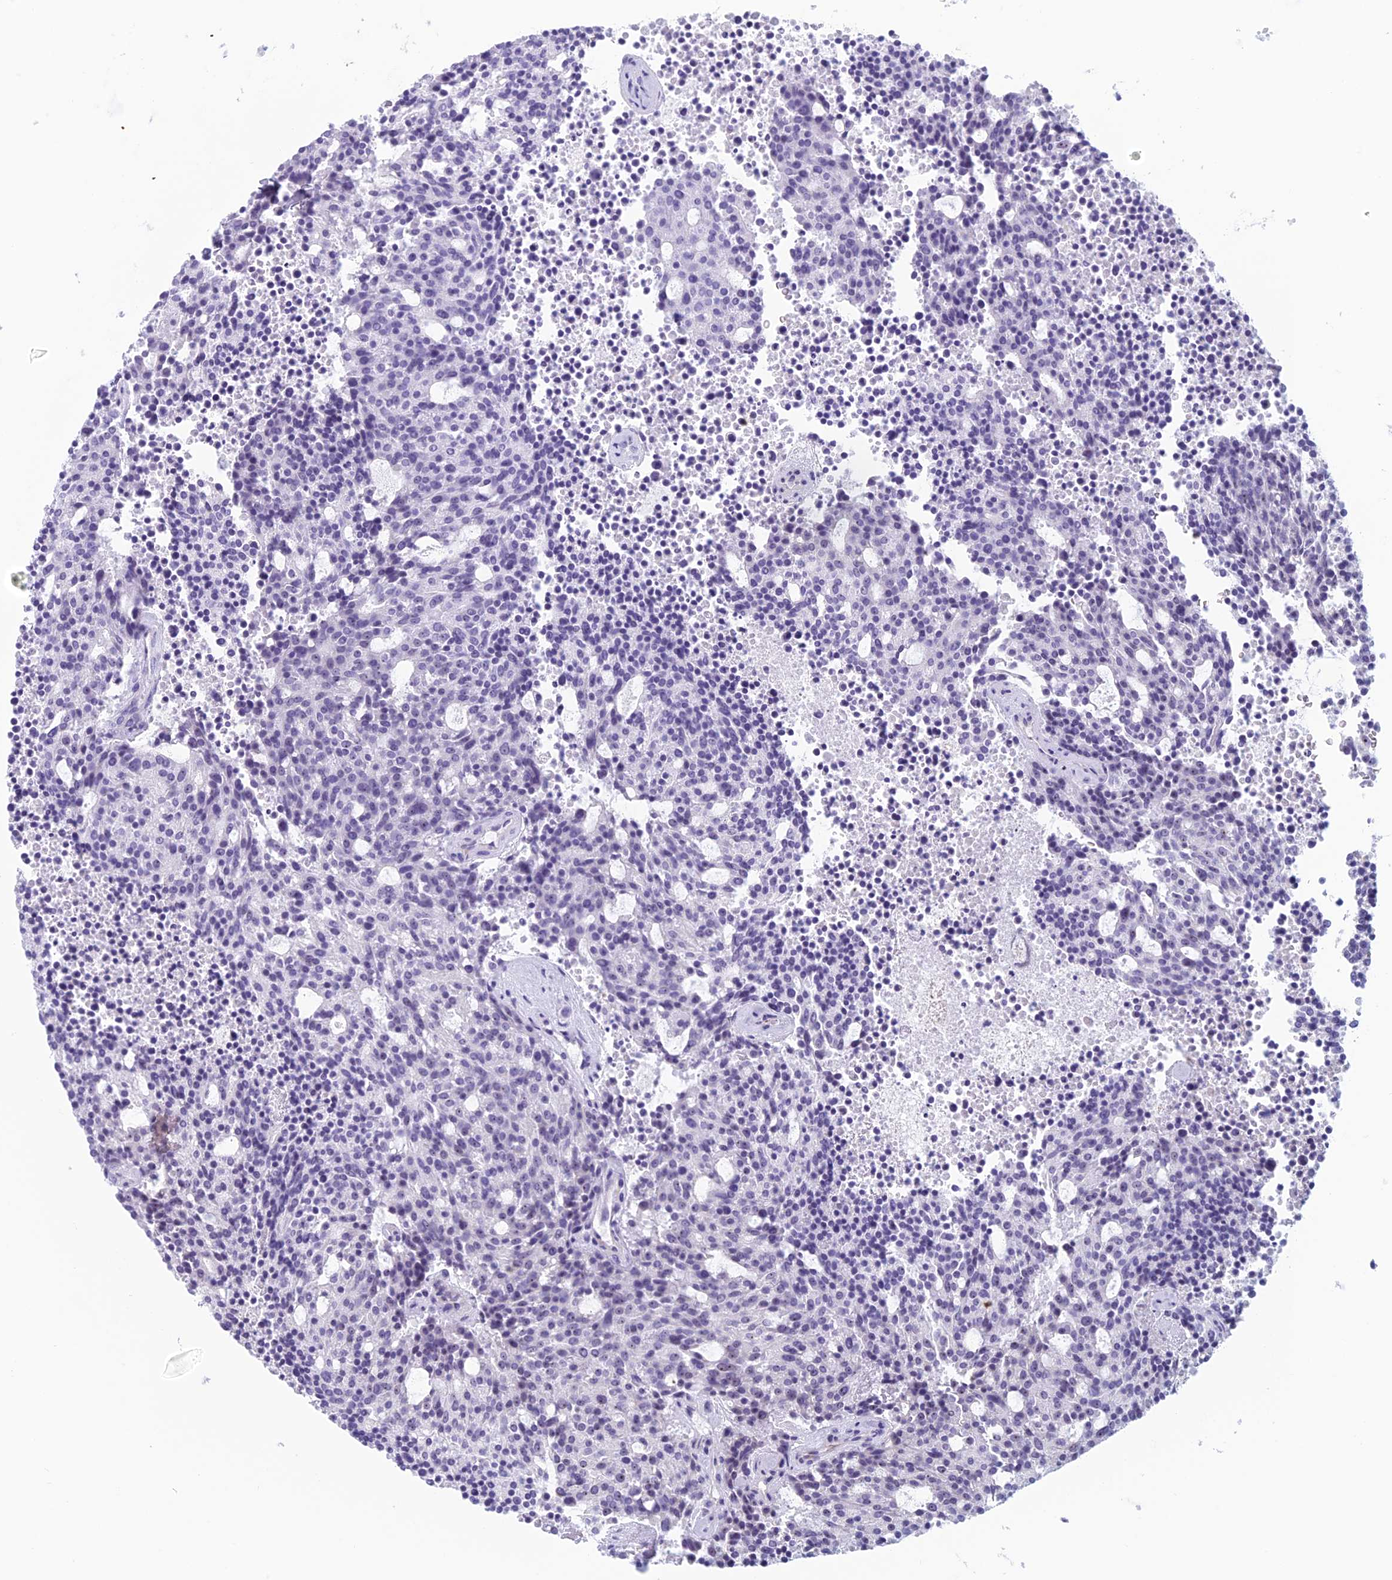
{"staining": {"intensity": "negative", "quantity": "none", "location": "none"}, "tissue": "carcinoid", "cell_type": "Tumor cells", "image_type": "cancer", "snomed": [{"axis": "morphology", "description": "Carcinoid, malignant, NOS"}, {"axis": "topography", "description": "Pancreas"}], "caption": "Tumor cells are negative for brown protein staining in carcinoid.", "gene": "NOC2L", "patient": {"sex": "female", "age": 54}}